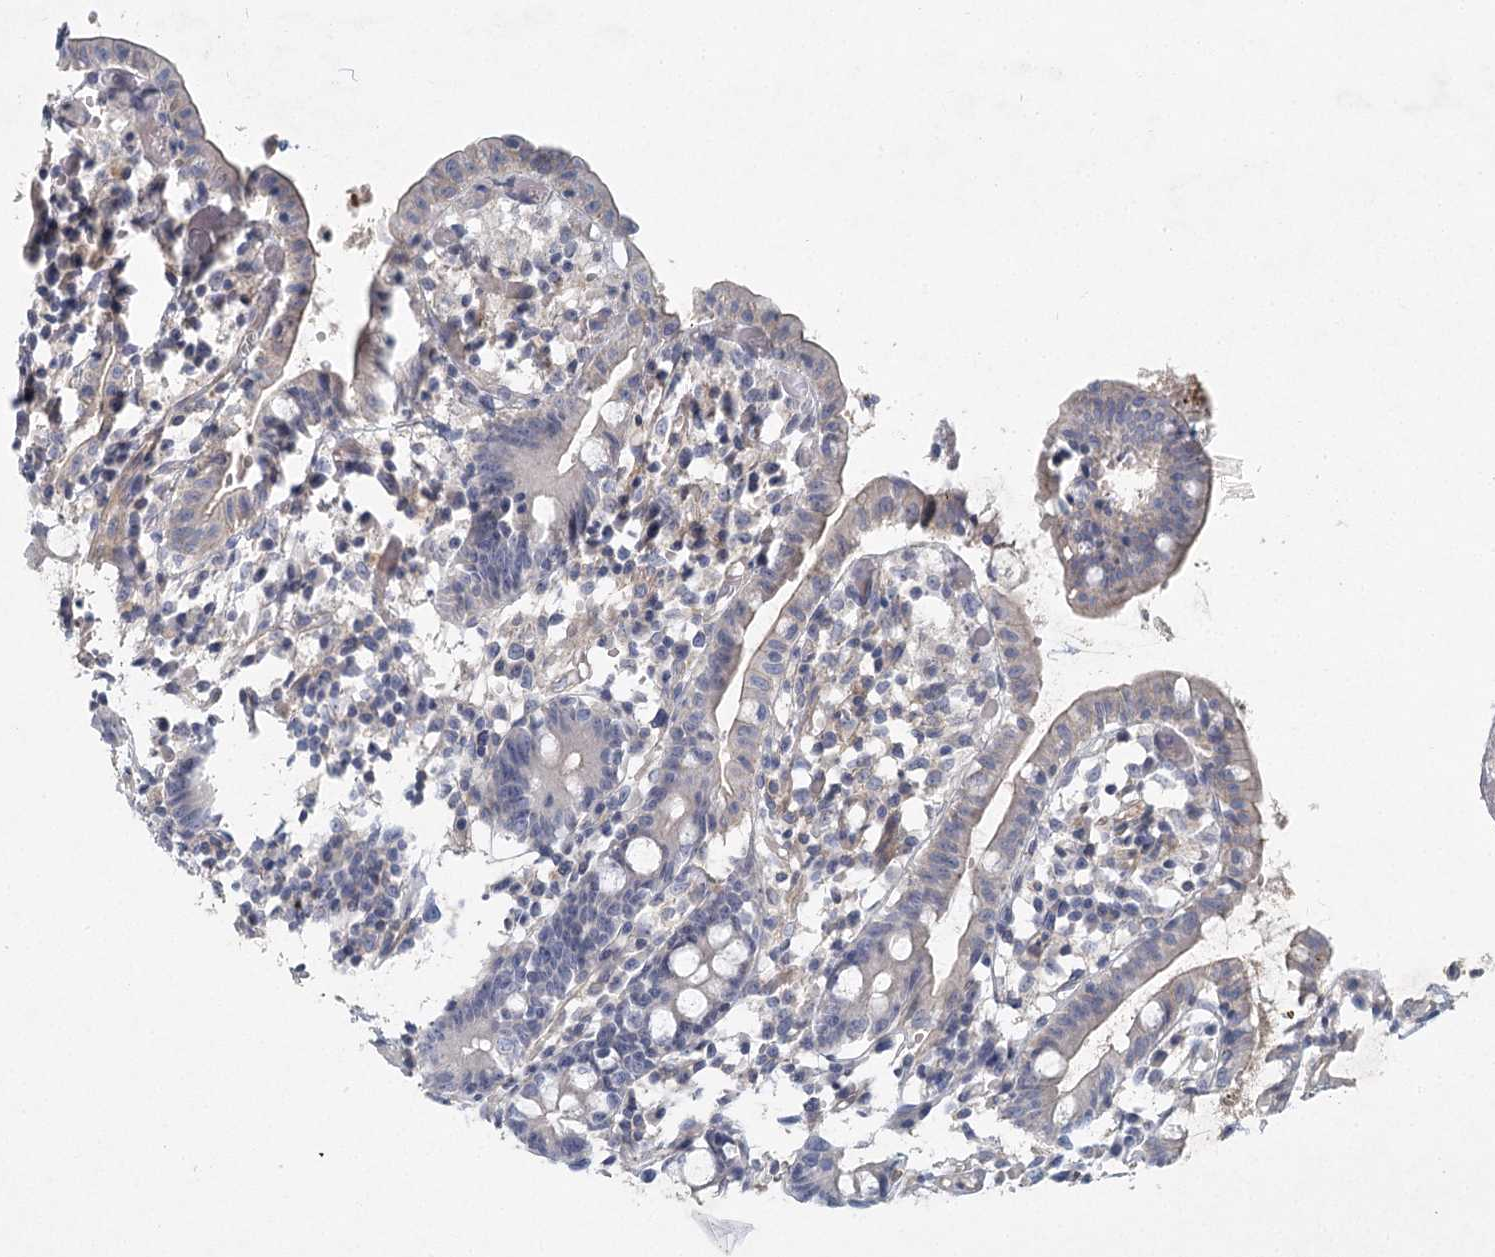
{"staining": {"intensity": "negative", "quantity": "none", "location": "none"}, "tissue": "small intestine", "cell_type": "Glandular cells", "image_type": "normal", "snomed": [{"axis": "morphology", "description": "Normal tissue, NOS"}, {"axis": "morphology", "description": "Cystadenocarcinoma, serous, Metastatic site"}, {"axis": "topography", "description": "Small intestine"}], "caption": "The image reveals no staining of glandular cells in benign small intestine. (DAB IHC visualized using brightfield microscopy, high magnification).", "gene": "DNMBP", "patient": {"sex": "female", "age": 61}}